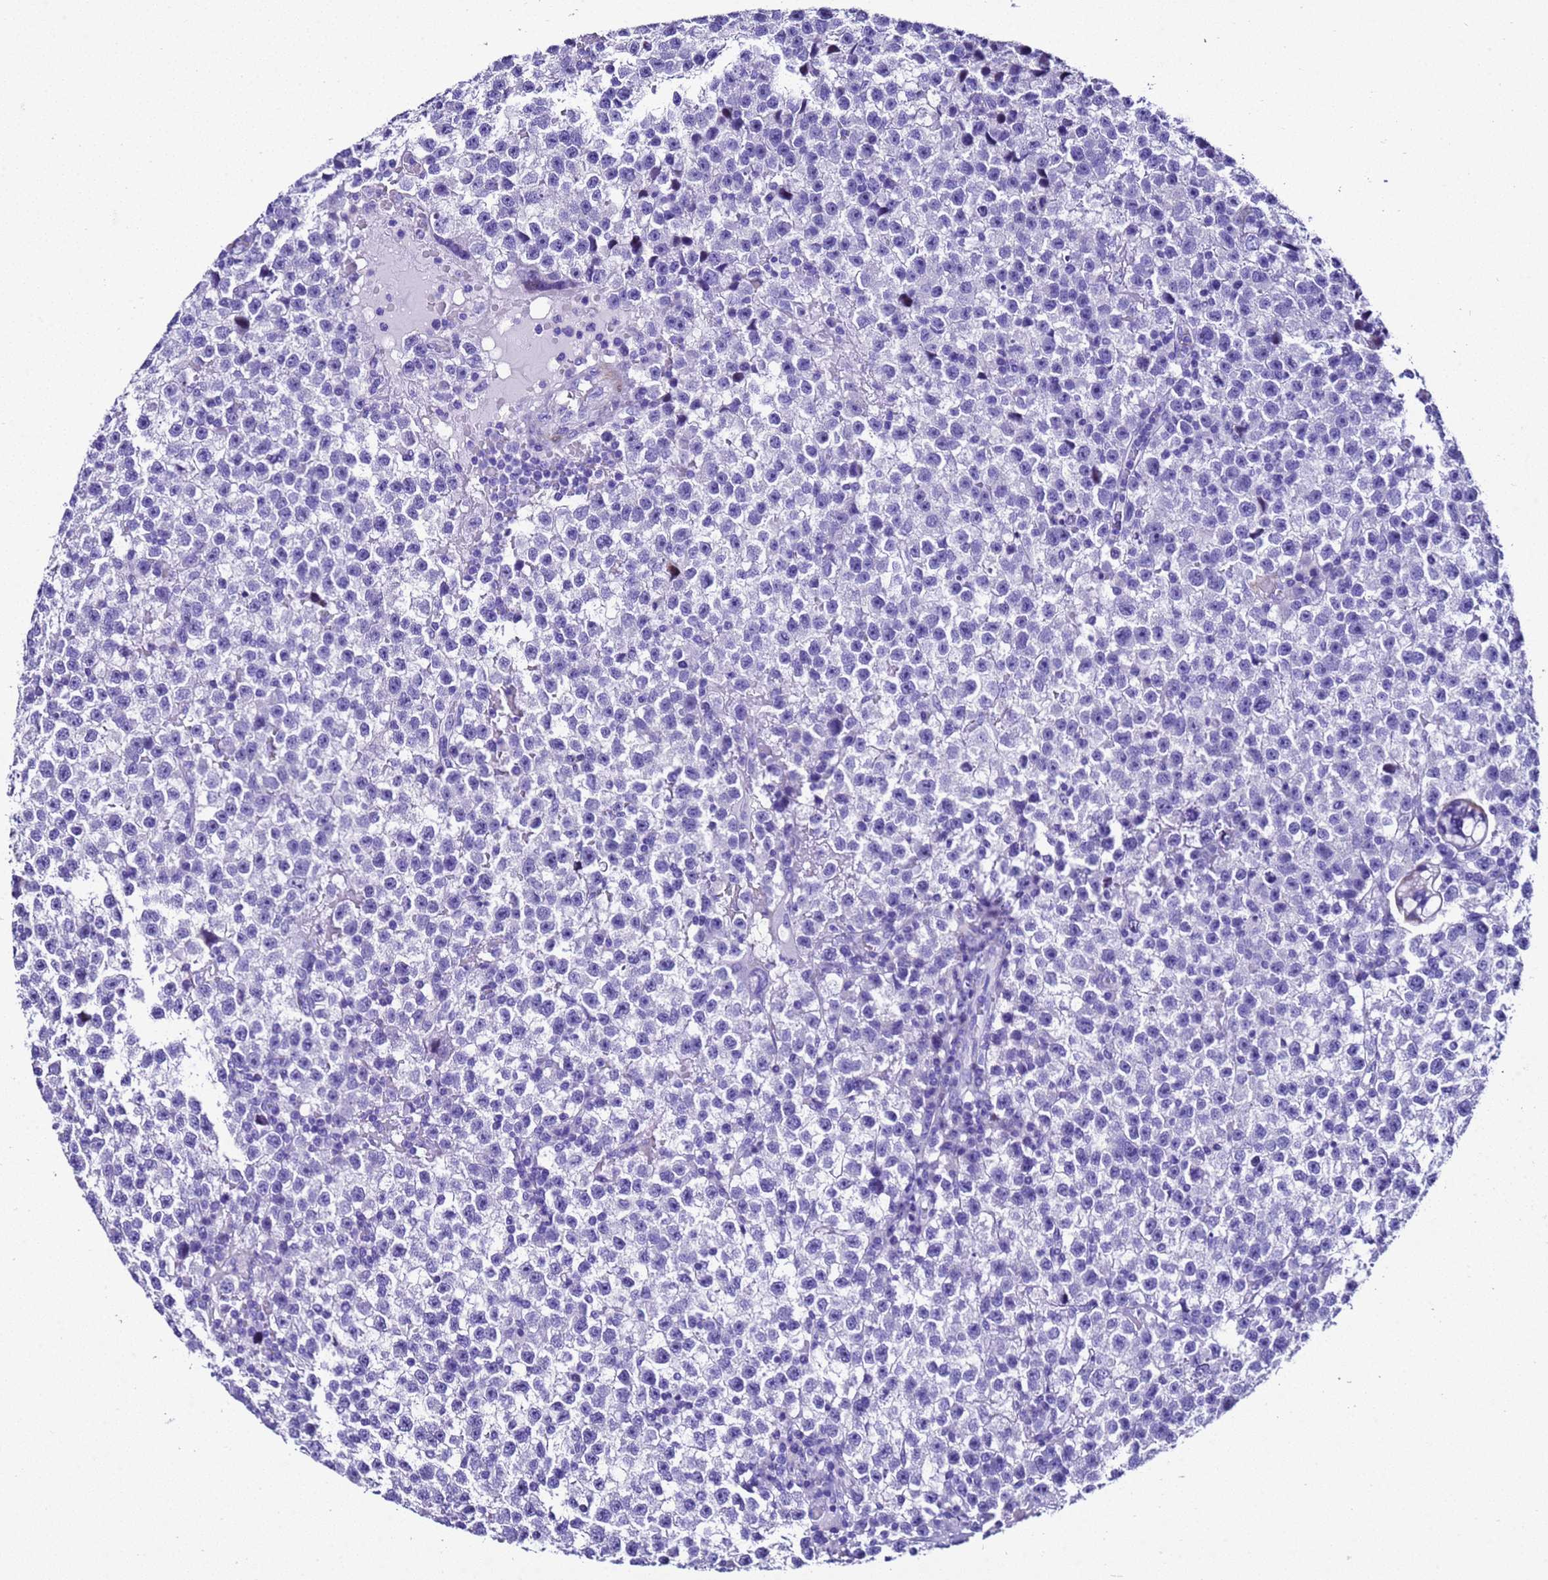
{"staining": {"intensity": "negative", "quantity": "none", "location": "none"}, "tissue": "testis cancer", "cell_type": "Tumor cells", "image_type": "cancer", "snomed": [{"axis": "morphology", "description": "Seminoma, NOS"}, {"axis": "topography", "description": "Testis"}], "caption": "The micrograph demonstrates no staining of tumor cells in testis seminoma.", "gene": "UGT2B10", "patient": {"sex": "male", "age": 22}}